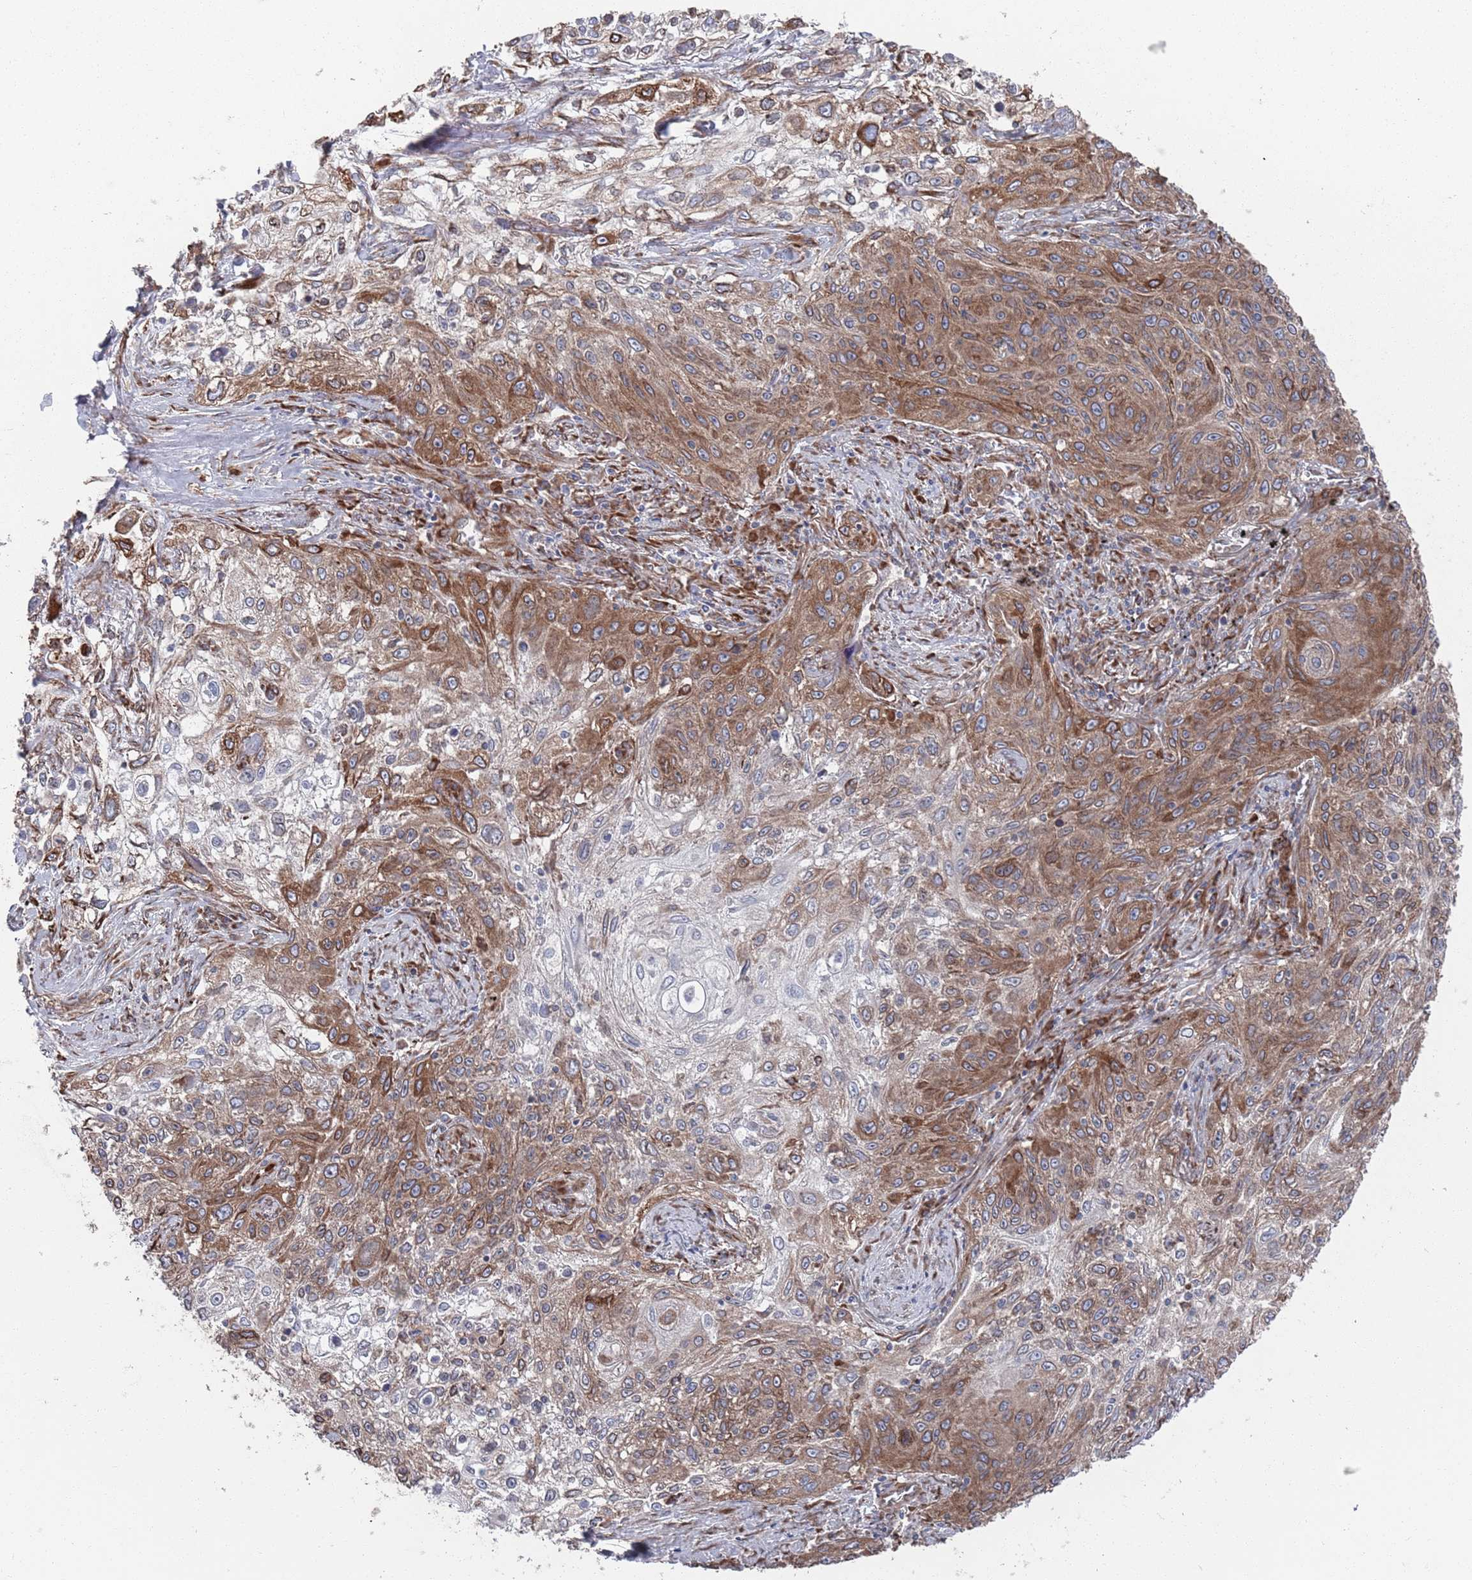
{"staining": {"intensity": "moderate", "quantity": "25%-75%", "location": "cytoplasmic/membranous"}, "tissue": "lung cancer", "cell_type": "Tumor cells", "image_type": "cancer", "snomed": [{"axis": "morphology", "description": "Squamous cell carcinoma, NOS"}, {"axis": "topography", "description": "Lung"}], "caption": "Human squamous cell carcinoma (lung) stained for a protein (brown) shows moderate cytoplasmic/membranous positive staining in about 25%-75% of tumor cells.", "gene": "CCDC106", "patient": {"sex": "female", "age": 69}}